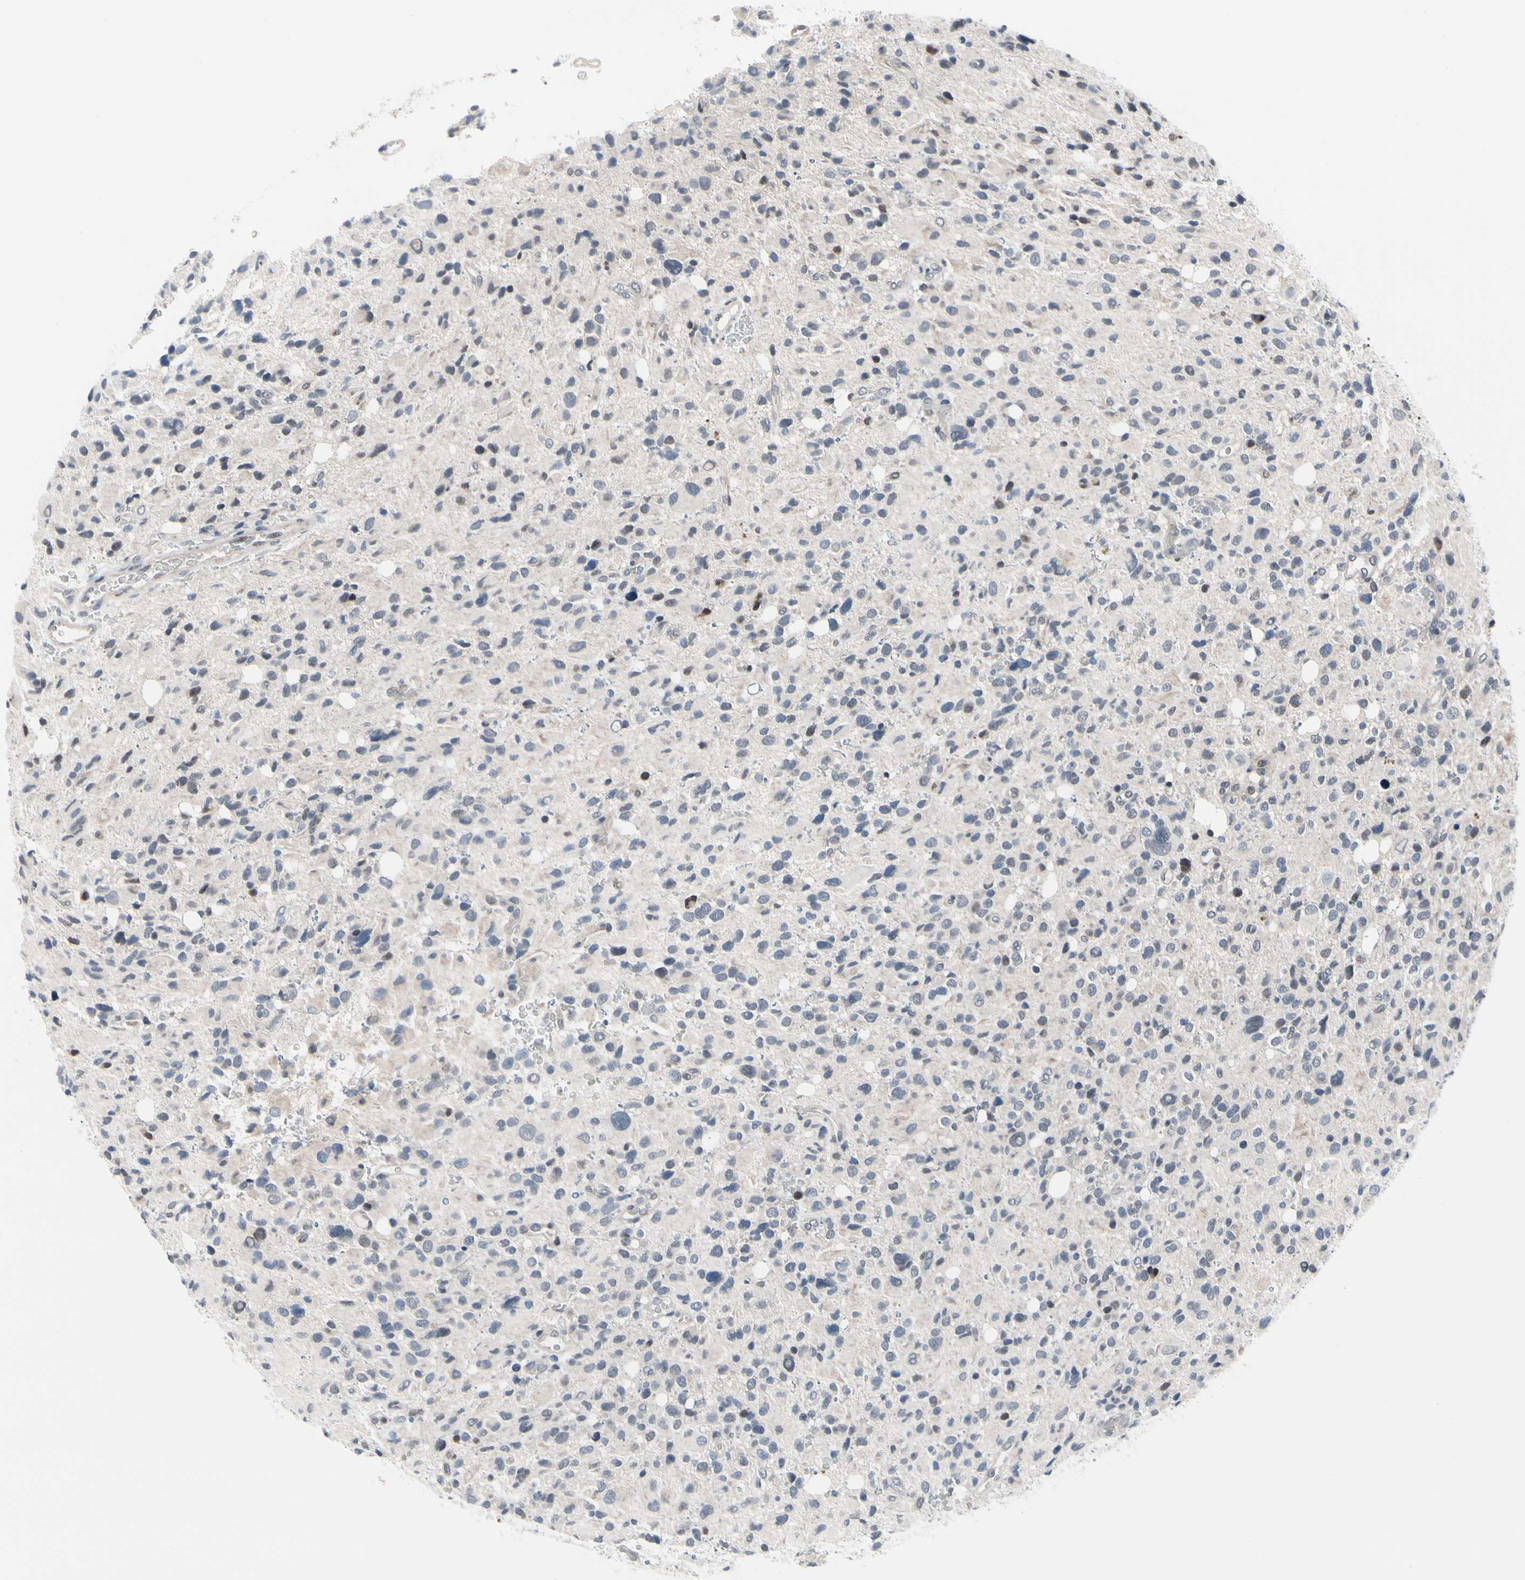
{"staining": {"intensity": "negative", "quantity": "none", "location": "none"}, "tissue": "glioma", "cell_type": "Tumor cells", "image_type": "cancer", "snomed": [{"axis": "morphology", "description": "Glioma, malignant, High grade"}, {"axis": "topography", "description": "Brain"}], "caption": "The image demonstrates no significant staining in tumor cells of glioma. (Stains: DAB immunohistochemistry with hematoxylin counter stain, Microscopy: brightfield microscopy at high magnification).", "gene": "TXN", "patient": {"sex": "male", "age": 48}}